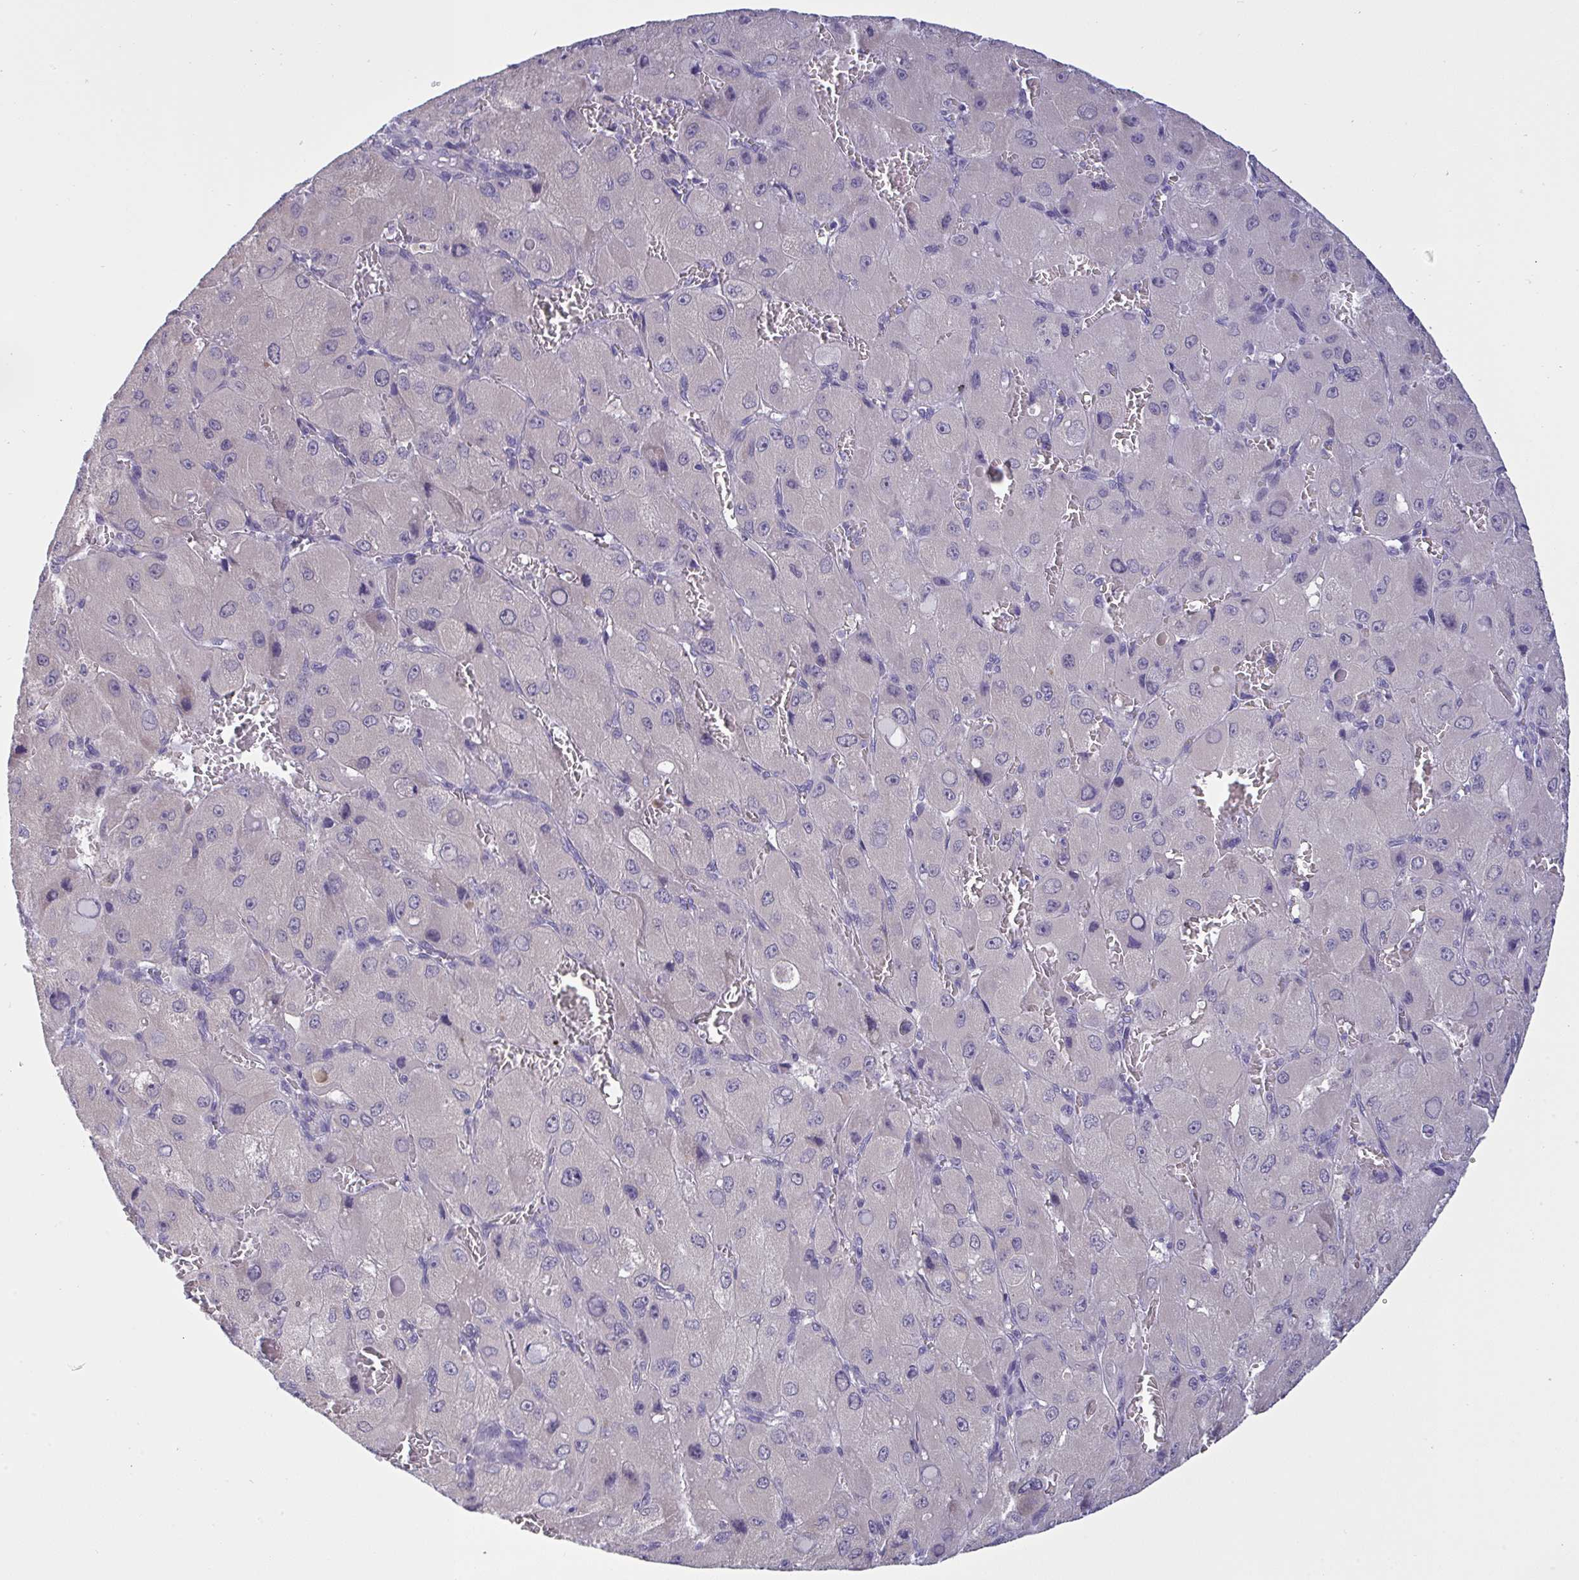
{"staining": {"intensity": "negative", "quantity": "none", "location": "none"}, "tissue": "liver cancer", "cell_type": "Tumor cells", "image_type": "cancer", "snomed": [{"axis": "morphology", "description": "Carcinoma, Hepatocellular, NOS"}, {"axis": "topography", "description": "Liver"}], "caption": "The IHC micrograph has no significant positivity in tumor cells of hepatocellular carcinoma (liver) tissue.", "gene": "TMEM41A", "patient": {"sex": "male", "age": 27}}